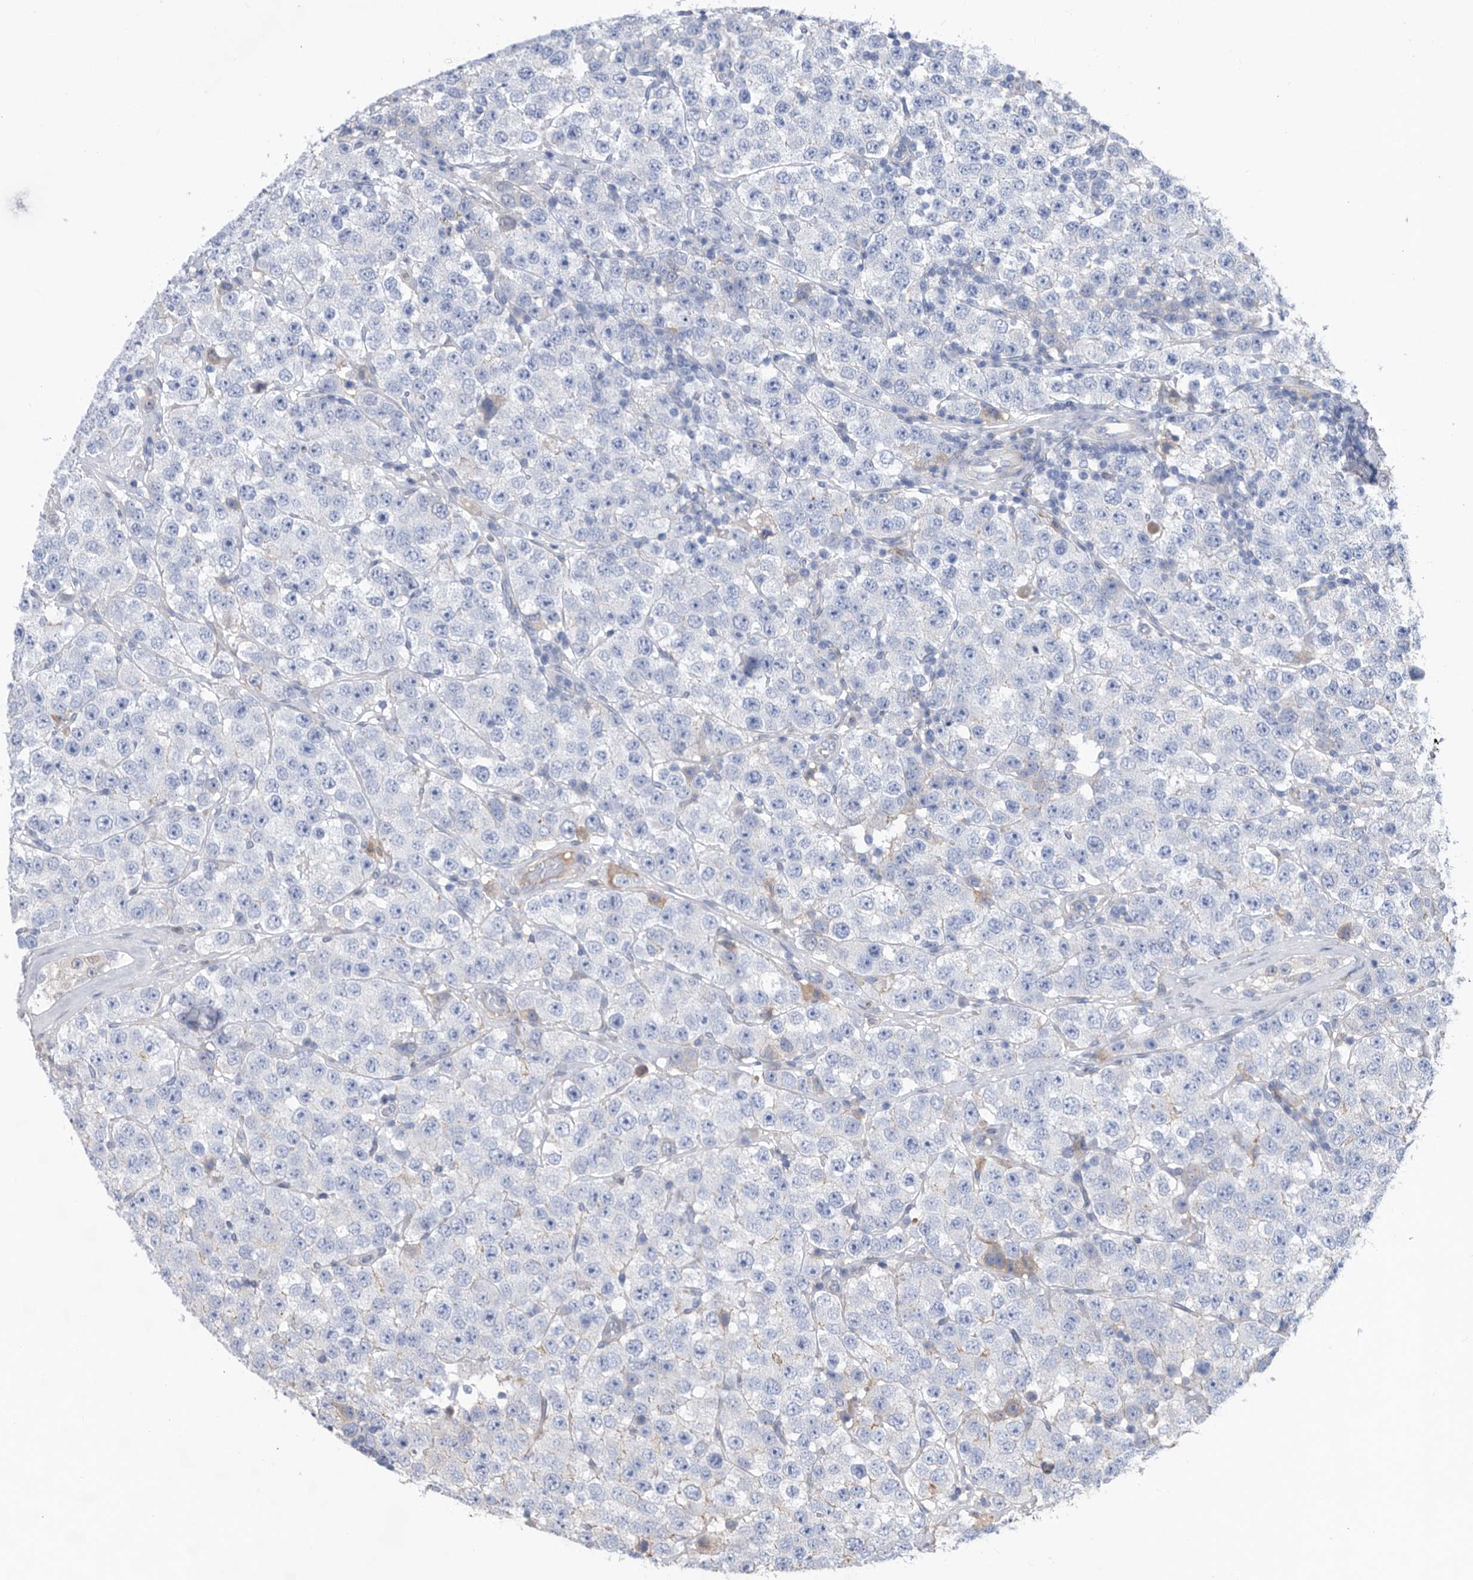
{"staining": {"intensity": "negative", "quantity": "none", "location": "none"}, "tissue": "testis cancer", "cell_type": "Tumor cells", "image_type": "cancer", "snomed": [{"axis": "morphology", "description": "Seminoma, NOS"}, {"axis": "topography", "description": "Testis"}], "caption": "Human seminoma (testis) stained for a protein using immunohistochemistry (IHC) displays no staining in tumor cells.", "gene": "ATP13A3", "patient": {"sex": "male", "age": 28}}